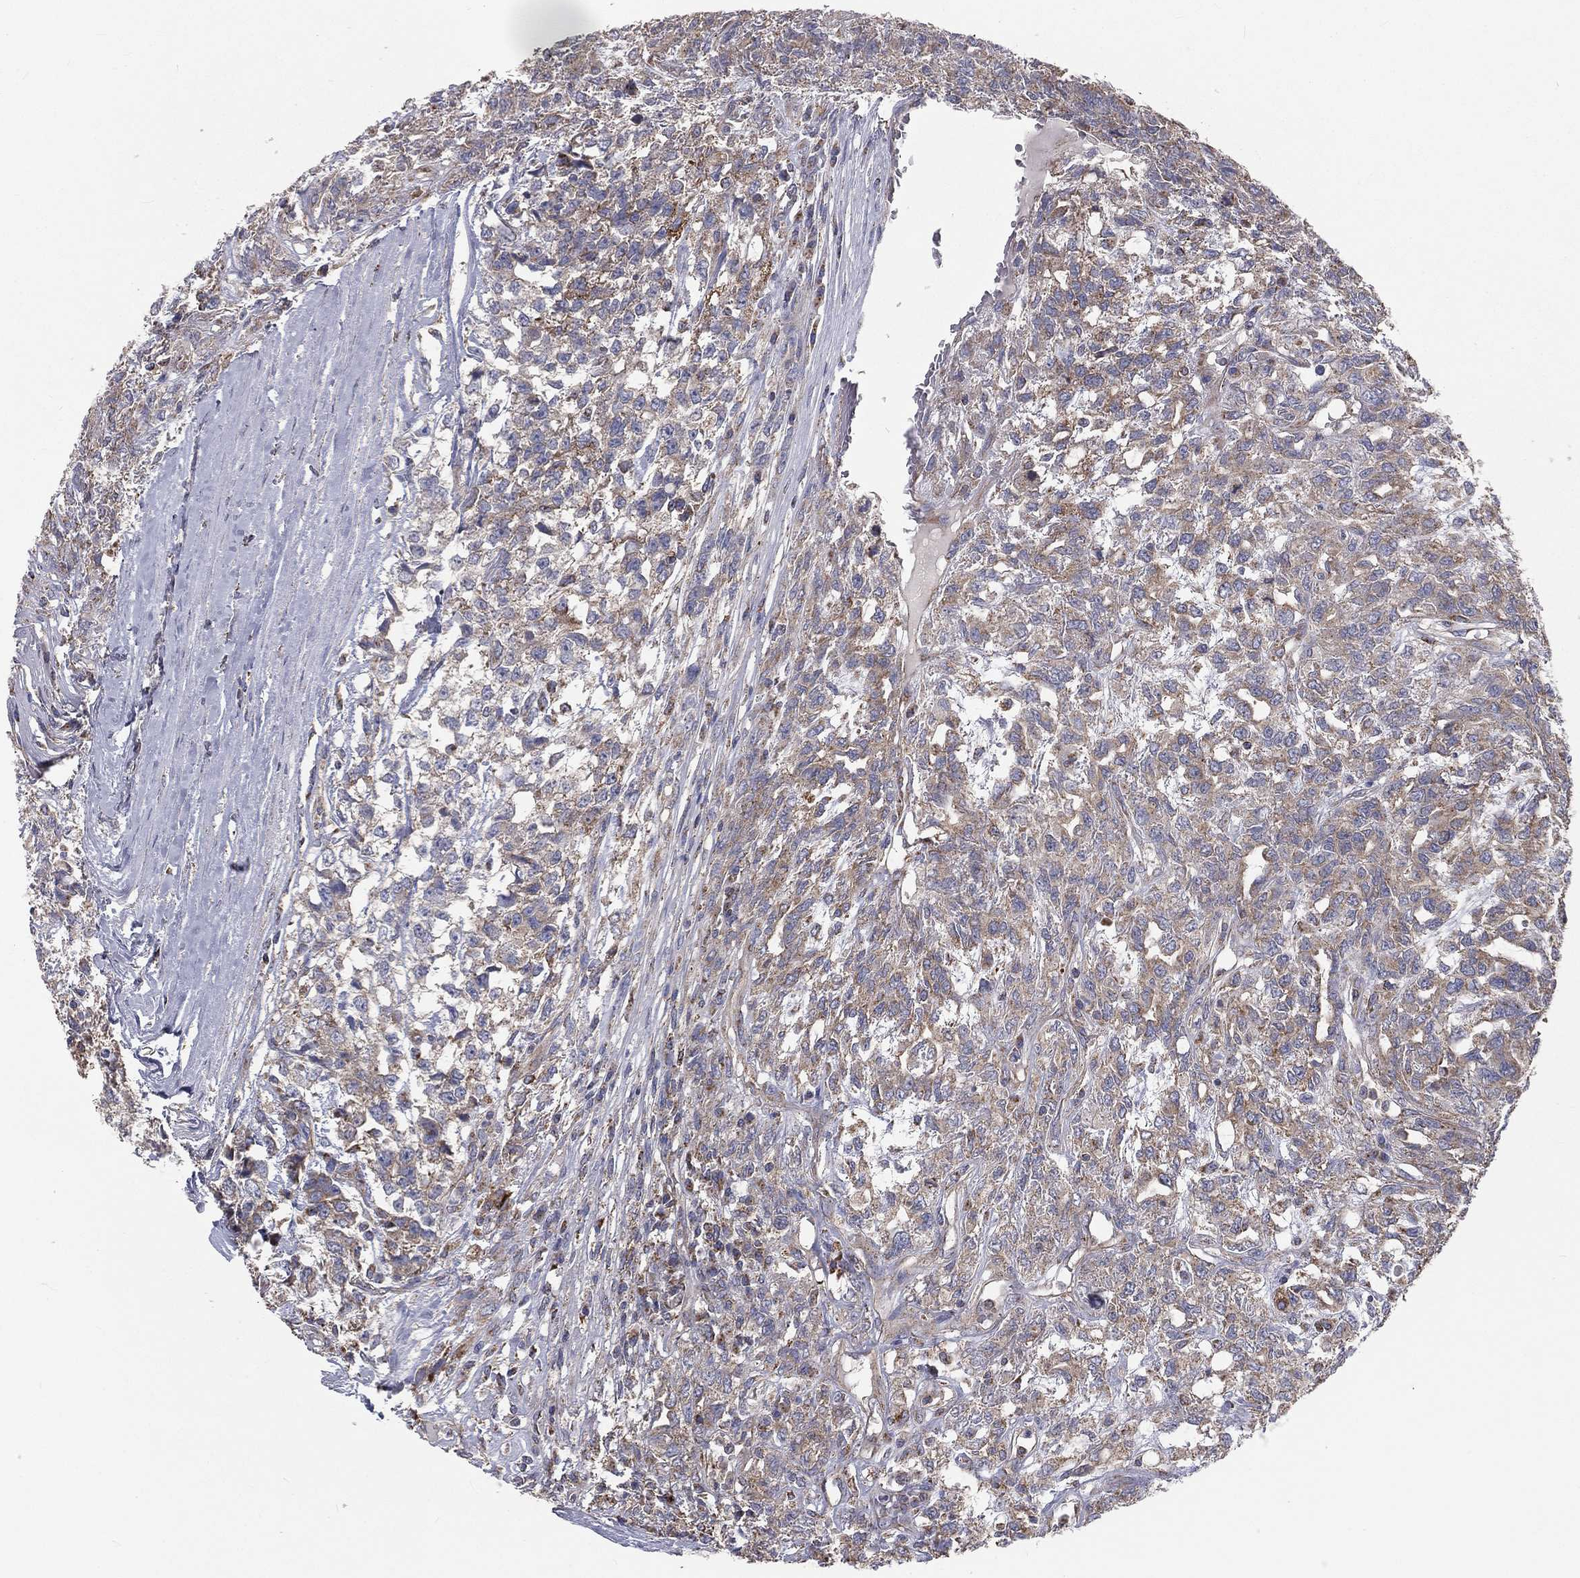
{"staining": {"intensity": "weak", "quantity": "25%-75%", "location": "cytoplasmic/membranous"}, "tissue": "testis cancer", "cell_type": "Tumor cells", "image_type": "cancer", "snomed": [{"axis": "morphology", "description": "Seminoma, NOS"}, {"axis": "topography", "description": "Testis"}], "caption": "A micrograph of seminoma (testis) stained for a protein shows weak cytoplasmic/membranous brown staining in tumor cells.", "gene": "HADH", "patient": {"sex": "male", "age": 52}}